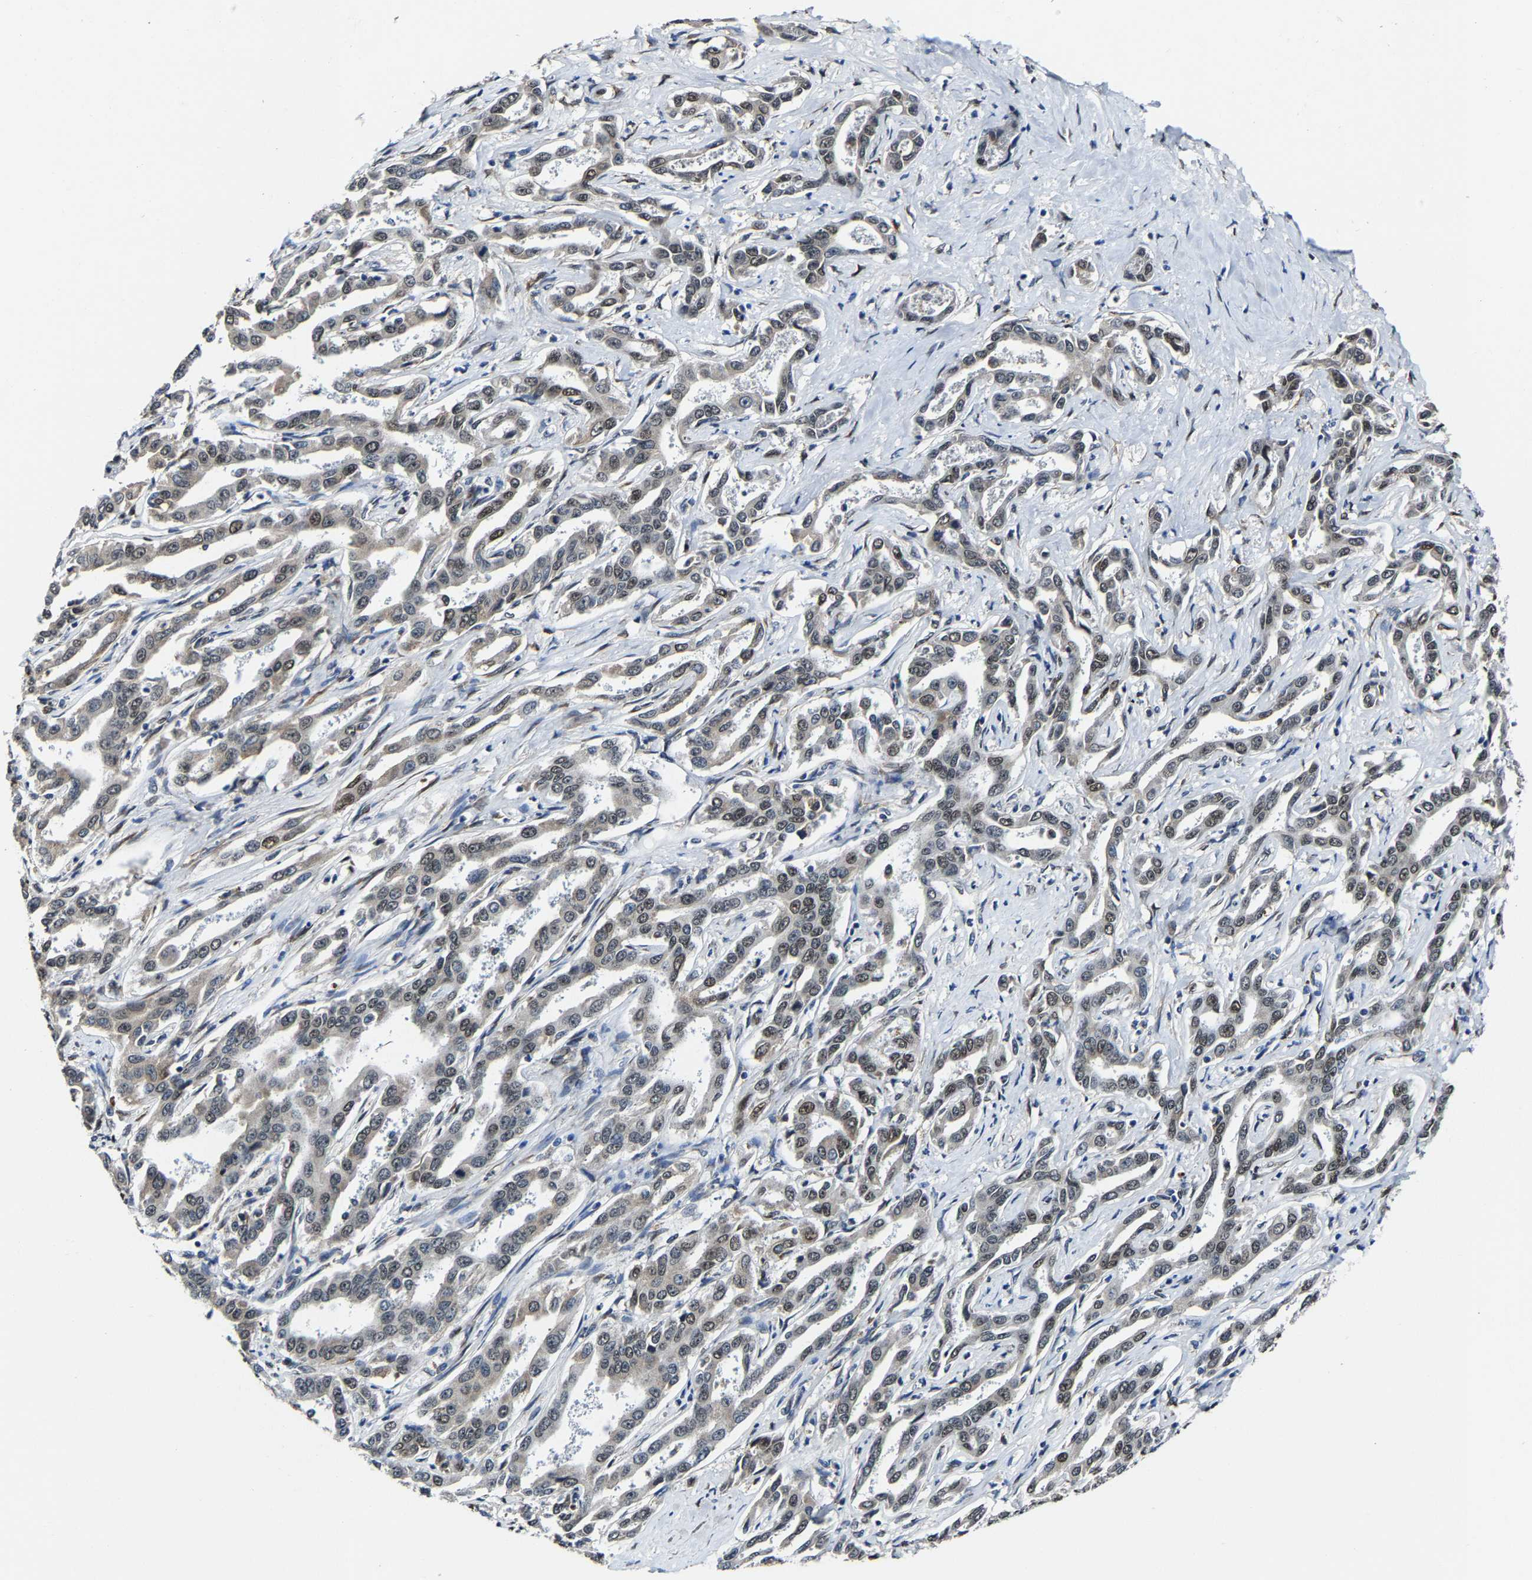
{"staining": {"intensity": "weak", "quantity": "25%-75%", "location": "nuclear"}, "tissue": "liver cancer", "cell_type": "Tumor cells", "image_type": "cancer", "snomed": [{"axis": "morphology", "description": "Cholangiocarcinoma"}, {"axis": "topography", "description": "Liver"}], "caption": "Protein staining by IHC displays weak nuclear expression in about 25%-75% of tumor cells in liver cancer (cholangiocarcinoma).", "gene": "METTL1", "patient": {"sex": "male", "age": 59}}